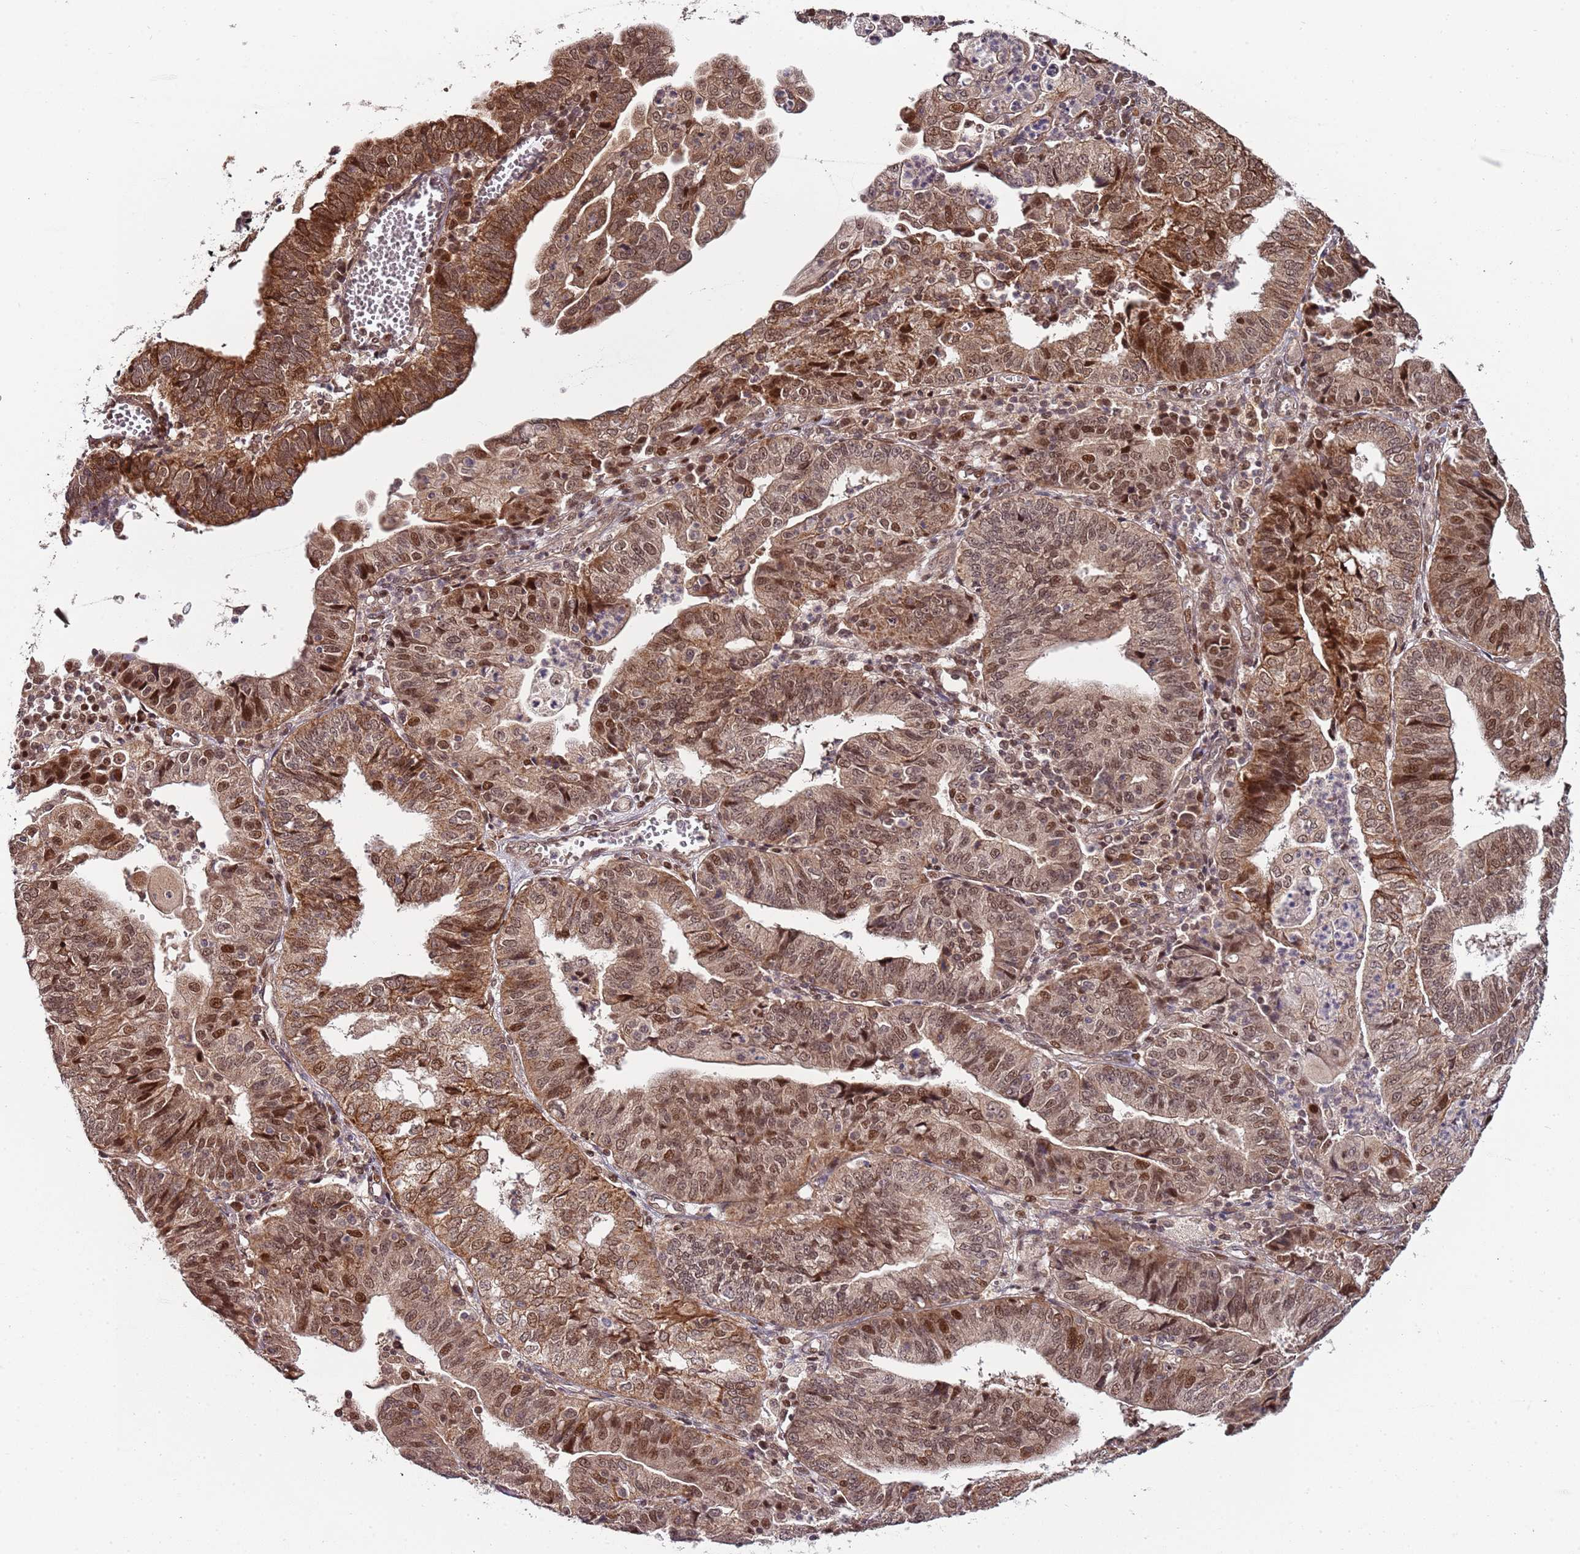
{"staining": {"intensity": "moderate", "quantity": ">75%", "location": "cytoplasmic/membranous,nuclear"}, "tissue": "endometrial cancer", "cell_type": "Tumor cells", "image_type": "cancer", "snomed": [{"axis": "morphology", "description": "Adenocarcinoma, NOS"}, {"axis": "topography", "description": "Endometrium"}], "caption": "Human endometrial adenocarcinoma stained with a protein marker displays moderate staining in tumor cells.", "gene": "EDC3", "patient": {"sex": "female", "age": 56}}